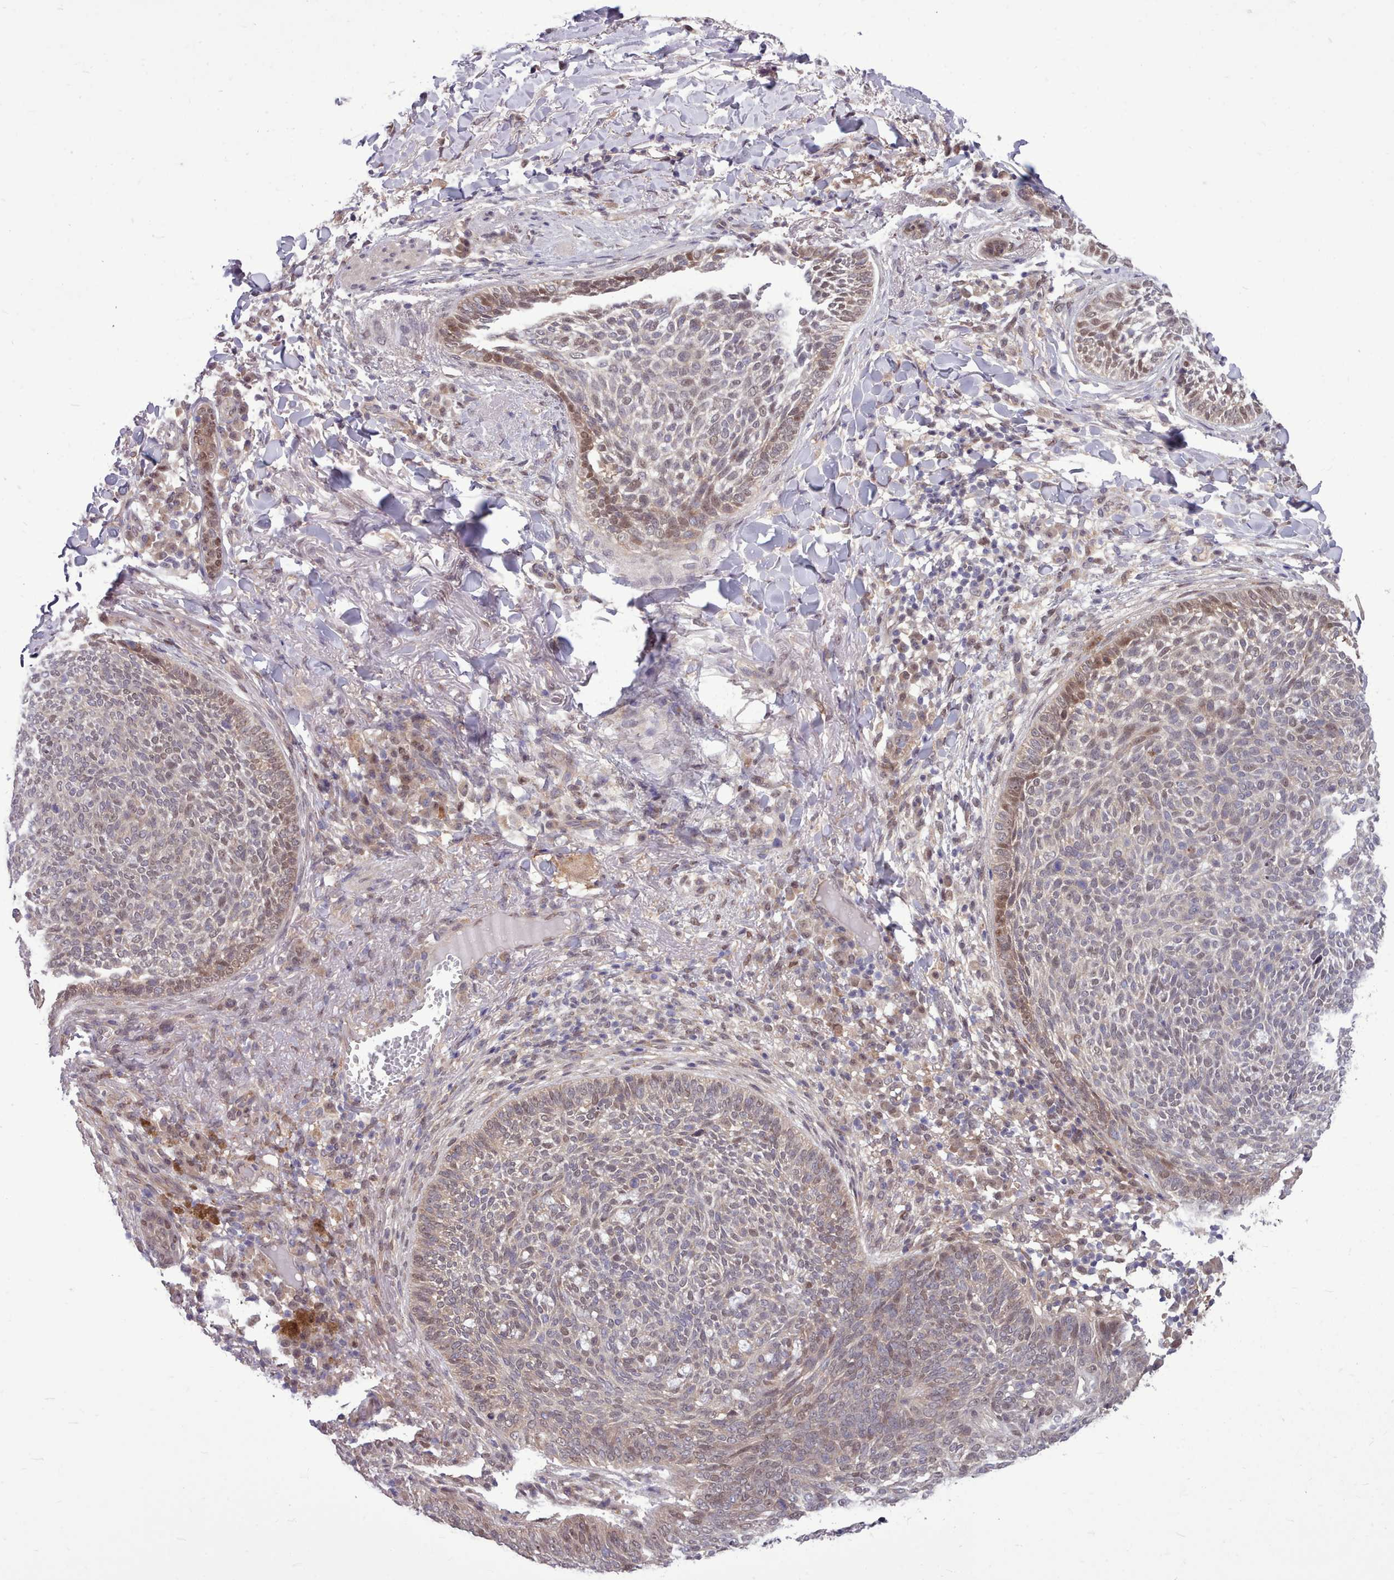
{"staining": {"intensity": "weak", "quantity": "<25%", "location": "cytoplasmic/membranous,nuclear"}, "tissue": "skin cancer", "cell_type": "Tumor cells", "image_type": "cancer", "snomed": [{"axis": "morphology", "description": "Basal cell carcinoma"}, {"axis": "topography", "description": "Skin"}], "caption": "Human skin basal cell carcinoma stained for a protein using immunohistochemistry displays no expression in tumor cells.", "gene": "AHCY", "patient": {"sex": "male", "age": 85}}